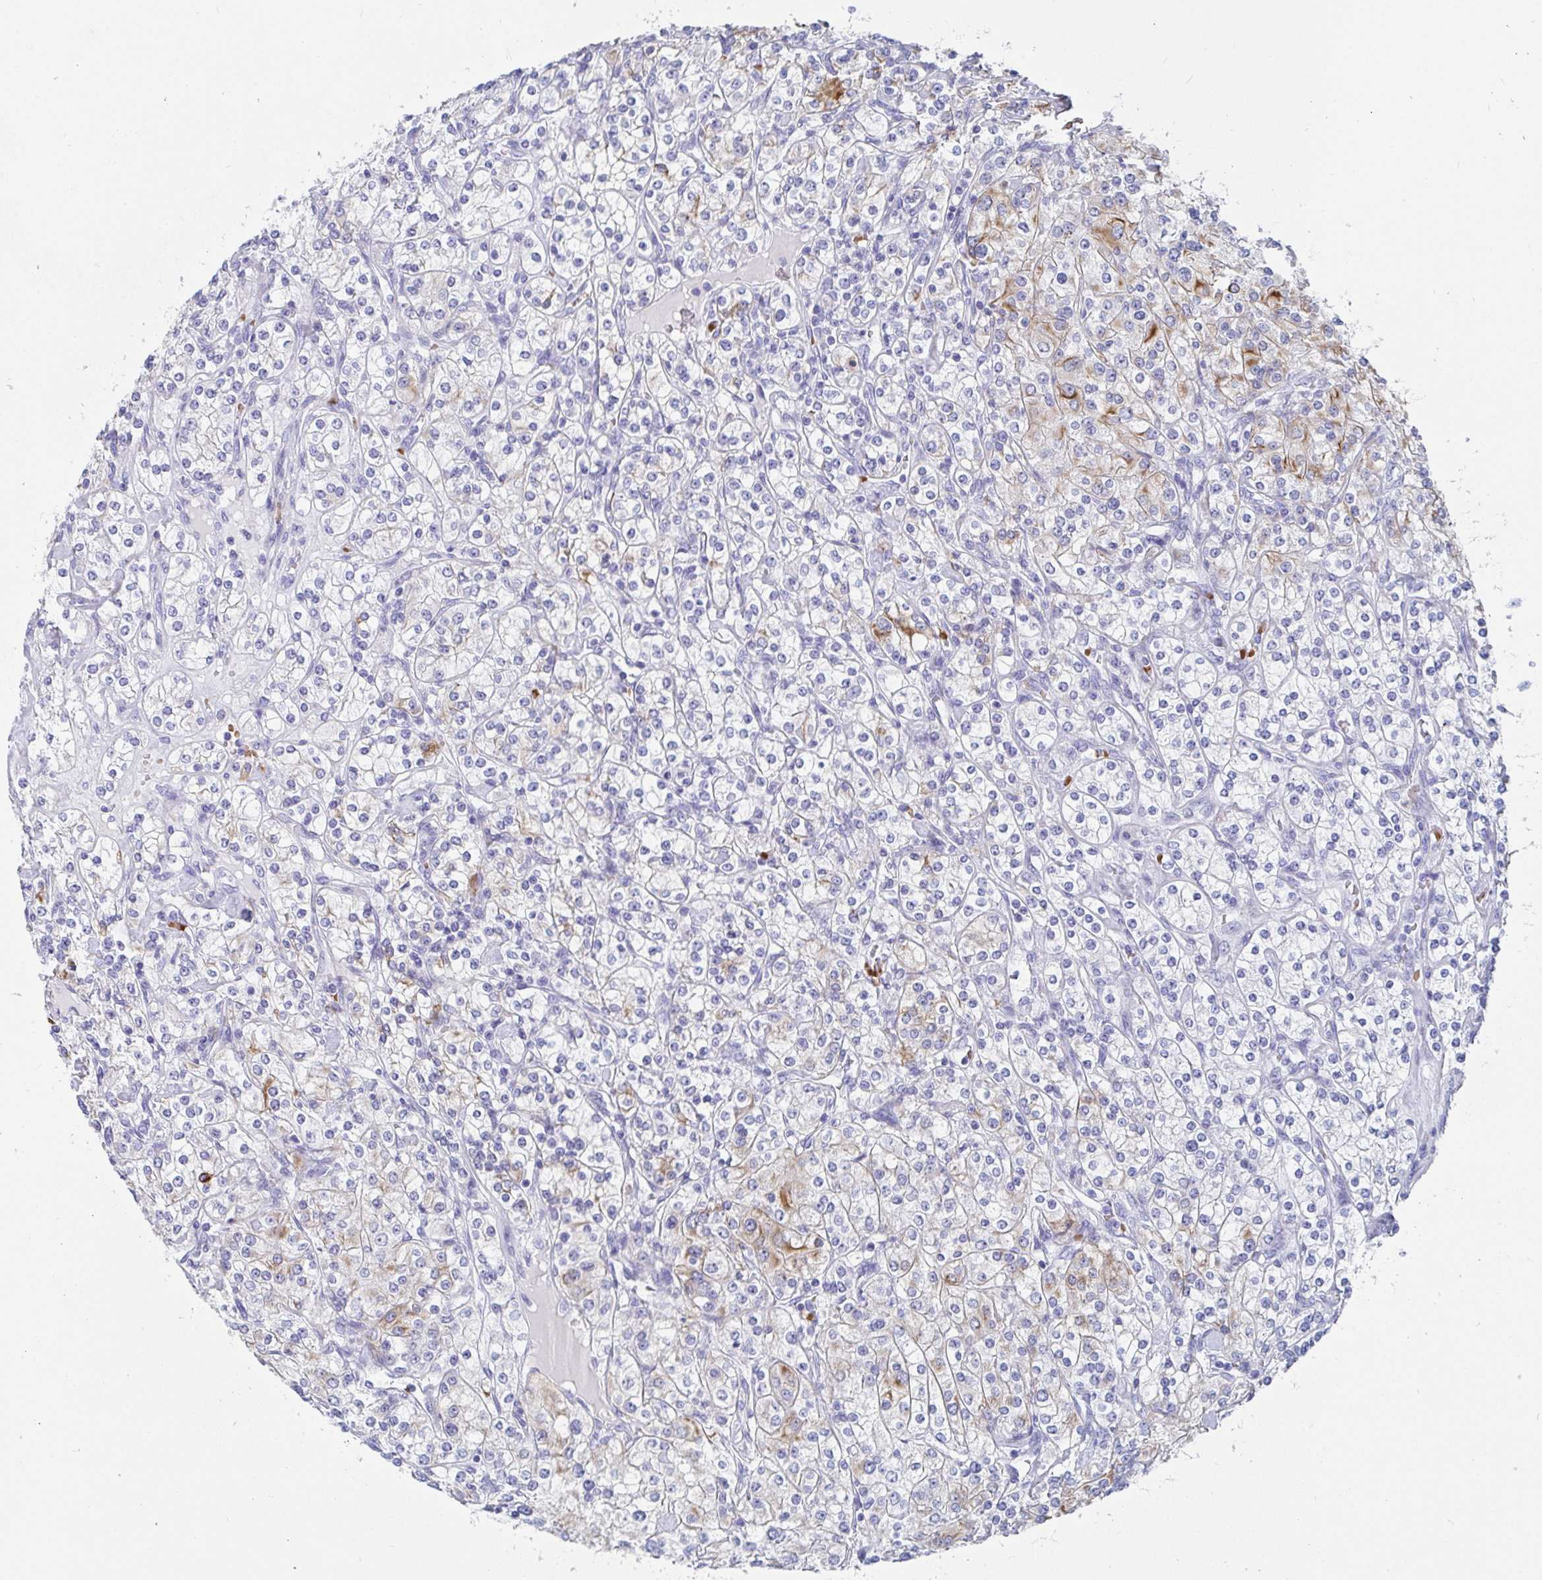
{"staining": {"intensity": "moderate", "quantity": "<25%", "location": "cytoplasmic/membranous"}, "tissue": "renal cancer", "cell_type": "Tumor cells", "image_type": "cancer", "snomed": [{"axis": "morphology", "description": "Adenocarcinoma, NOS"}, {"axis": "topography", "description": "Kidney"}], "caption": "Protein staining exhibits moderate cytoplasmic/membranous staining in about <25% of tumor cells in renal adenocarcinoma.", "gene": "CLDN8", "patient": {"sex": "male", "age": 77}}